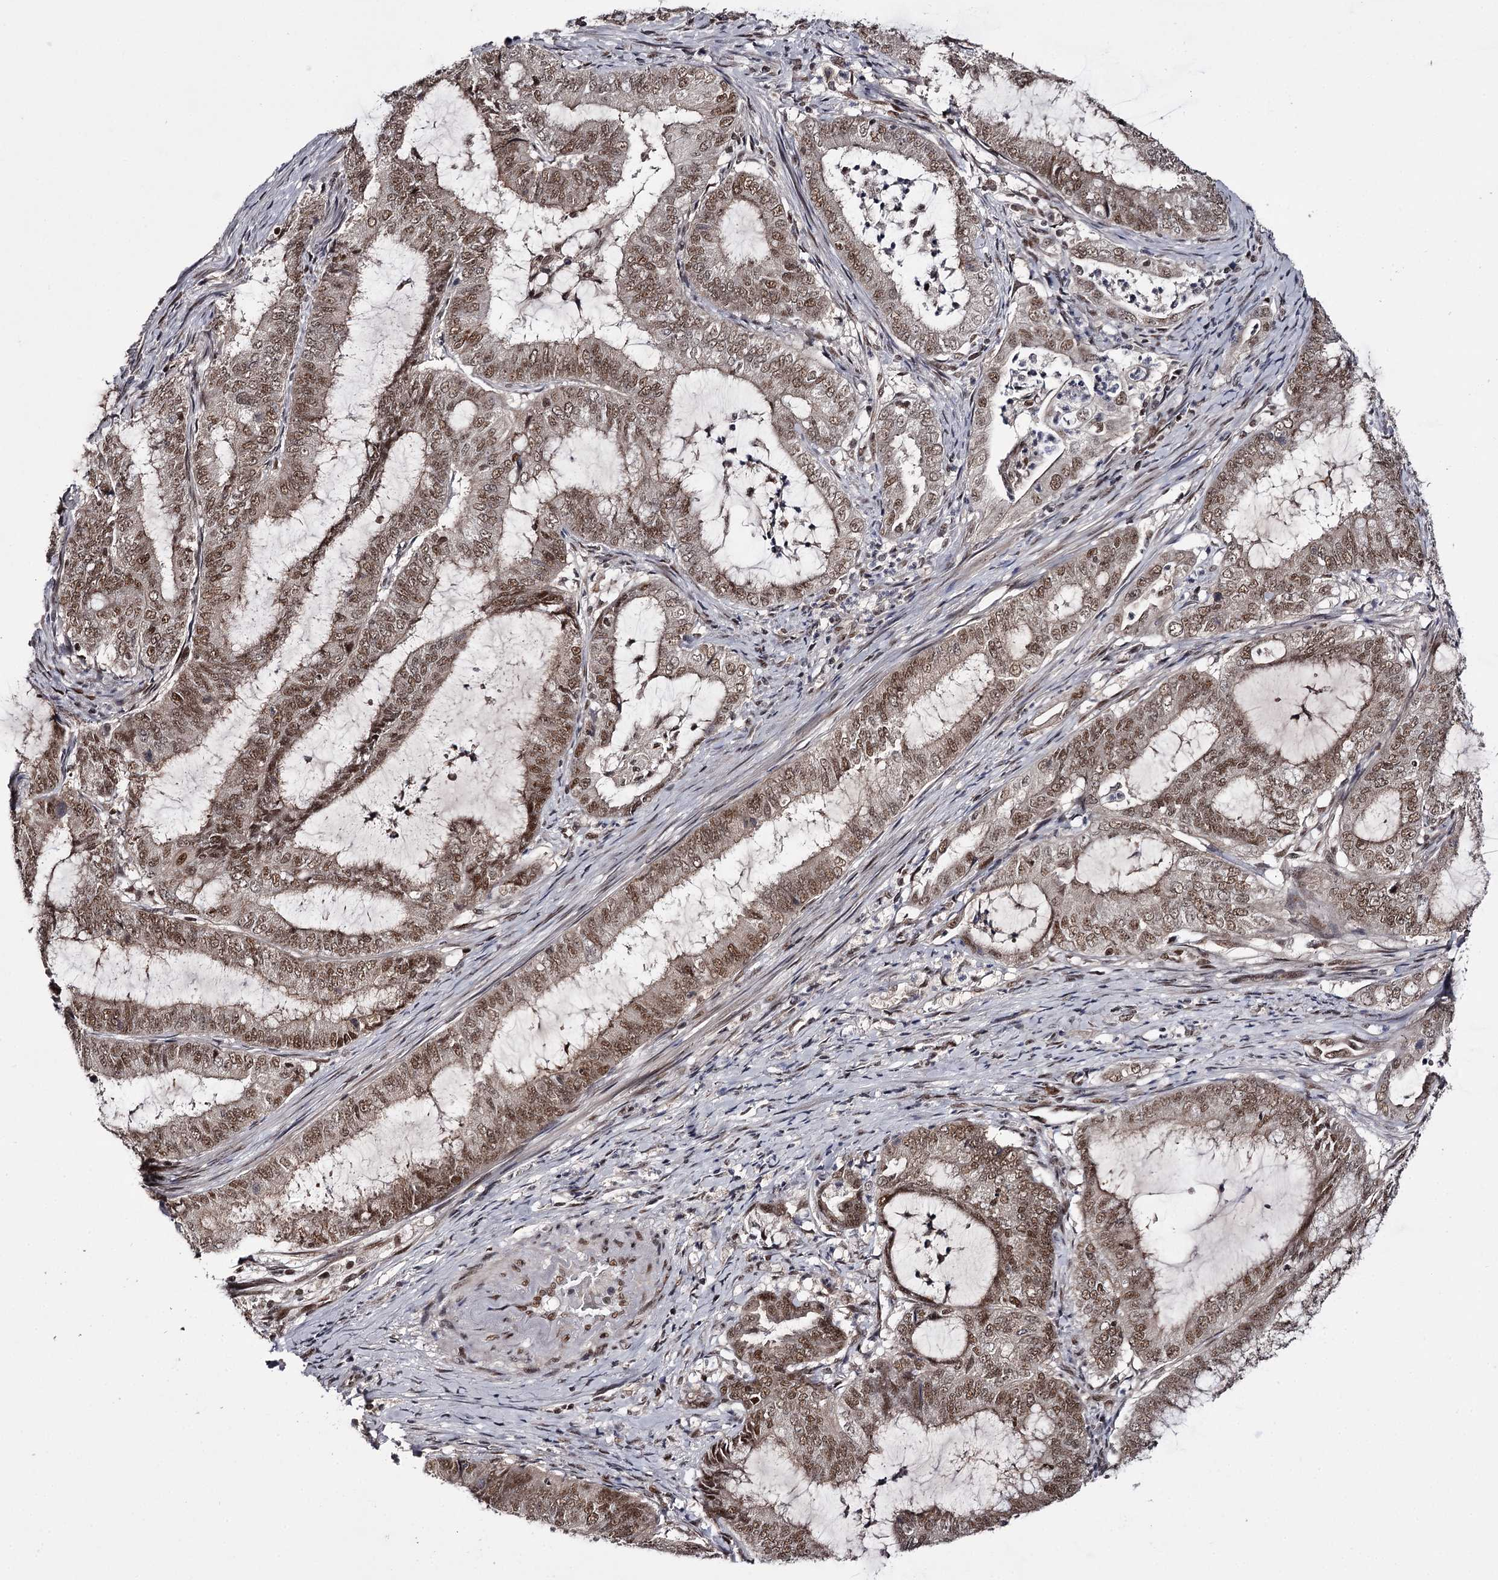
{"staining": {"intensity": "moderate", "quantity": ">75%", "location": "nuclear"}, "tissue": "endometrial cancer", "cell_type": "Tumor cells", "image_type": "cancer", "snomed": [{"axis": "morphology", "description": "Adenocarcinoma, NOS"}, {"axis": "topography", "description": "Endometrium"}], "caption": "A histopathology image of human endometrial cancer stained for a protein demonstrates moderate nuclear brown staining in tumor cells. (Brightfield microscopy of DAB IHC at high magnification).", "gene": "TTC33", "patient": {"sex": "female", "age": 51}}